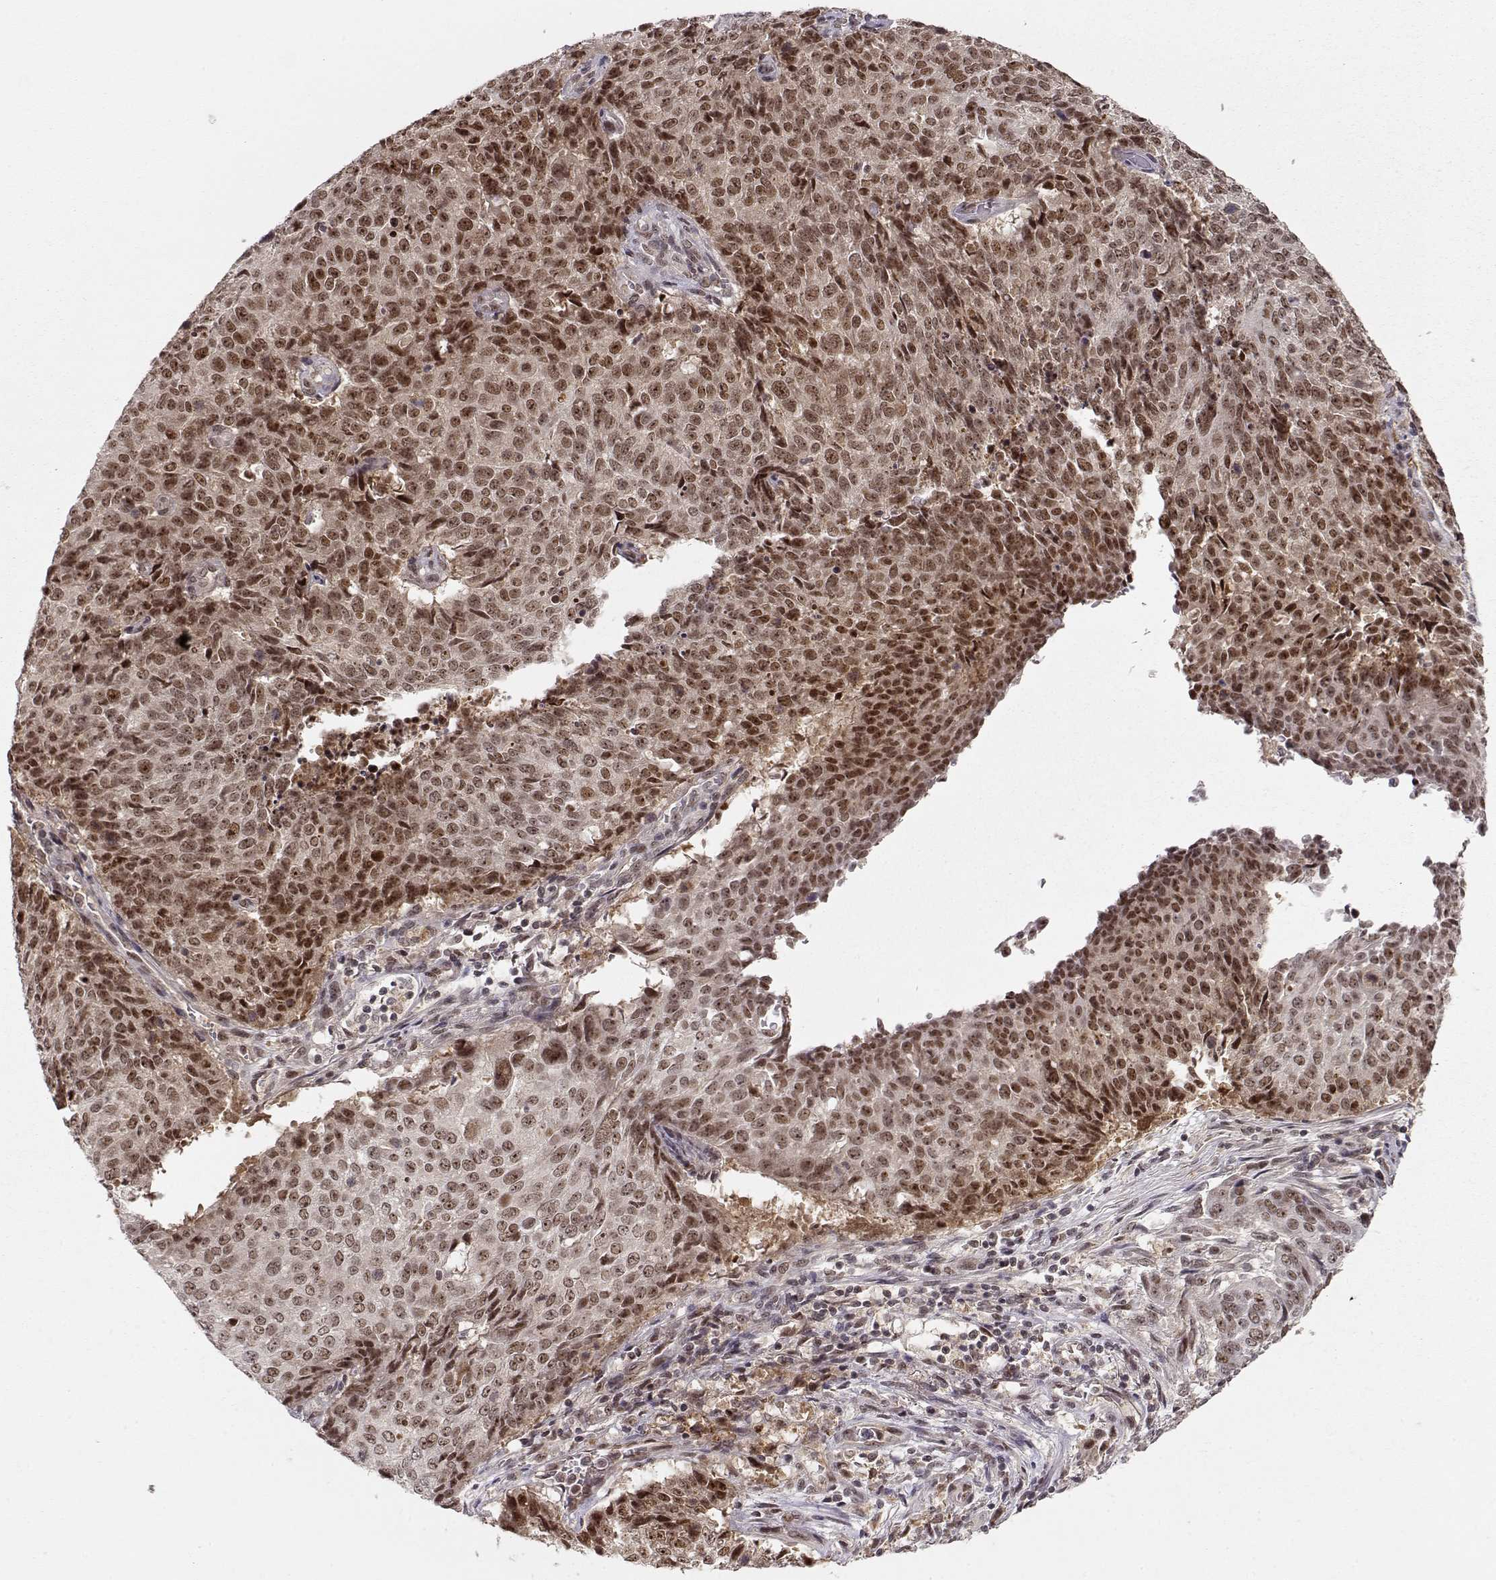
{"staining": {"intensity": "moderate", "quantity": ">75%", "location": "nuclear"}, "tissue": "lung cancer", "cell_type": "Tumor cells", "image_type": "cancer", "snomed": [{"axis": "morphology", "description": "Normal tissue, NOS"}, {"axis": "morphology", "description": "Squamous cell carcinoma, NOS"}, {"axis": "topography", "description": "Bronchus"}, {"axis": "topography", "description": "Lung"}], "caption": "IHC image of lung cancer stained for a protein (brown), which reveals medium levels of moderate nuclear positivity in approximately >75% of tumor cells.", "gene": "CSNK2A1", "patient": {"sex": "male", "age": 64}}